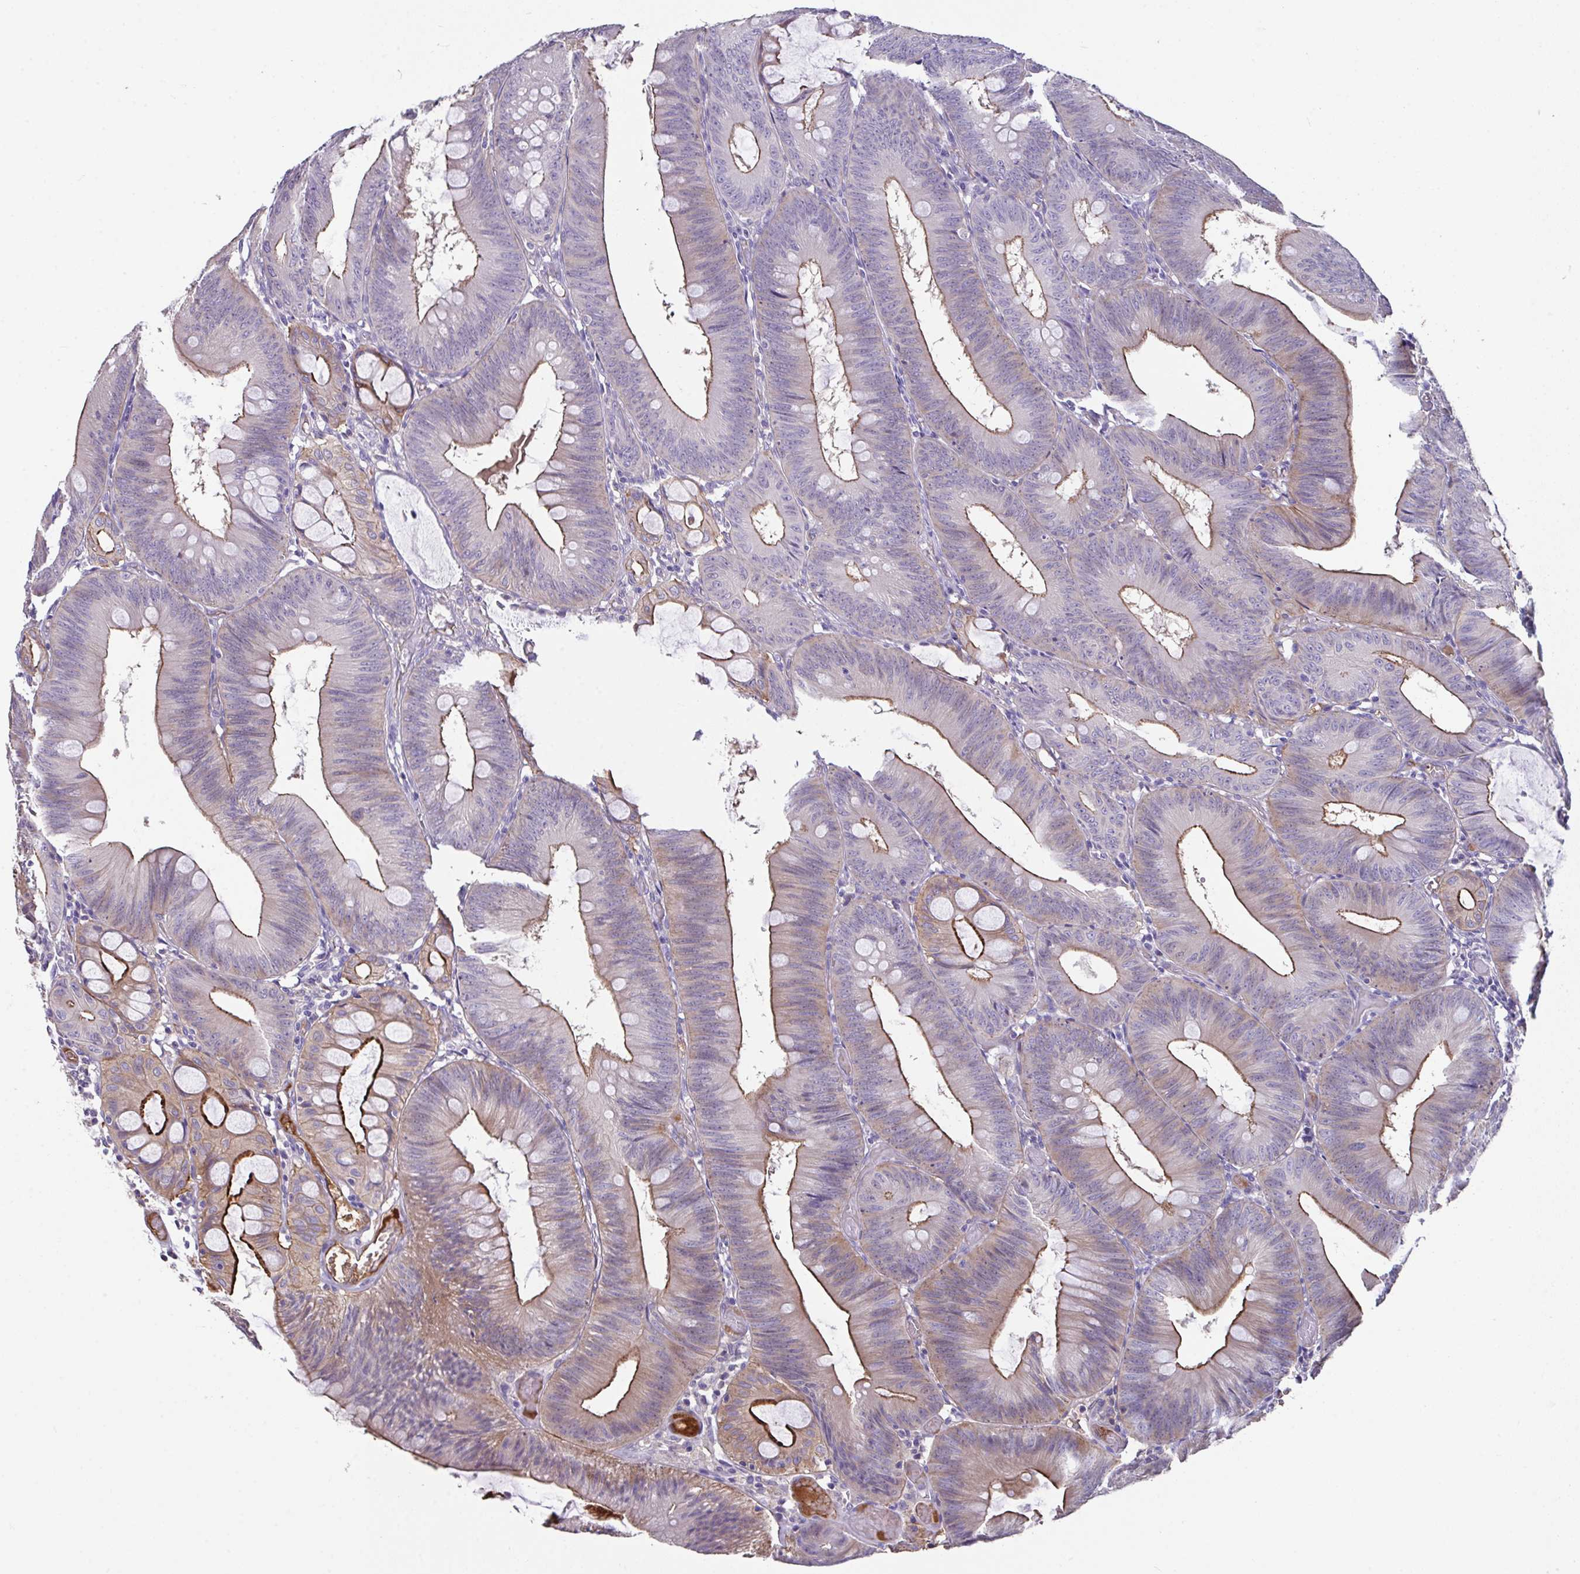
{"staining": {"intensity": "strong", "quantity": ">75%", "location": "cytoplasmic/membranous"}, "tissue": "colorectal cancer", "cell_type": "Tumor cells", "image_type": "cancer", "snomed": [{"axis": "morphology", "description": "Adenocarcinoma, NOS"}, {"axis": "topography", "description": "Colon"}], "caption": "Protein analysis of adenocarcinoma (colorectal) tissue reveals strong cytoplasmic/membranous staining in approximately >75% of tumor cells. Ihc stains the protein in brown and the nuclei are stained blue.", "gene": "ZNF813", "patient": {"sex": "male", "age": 84}}